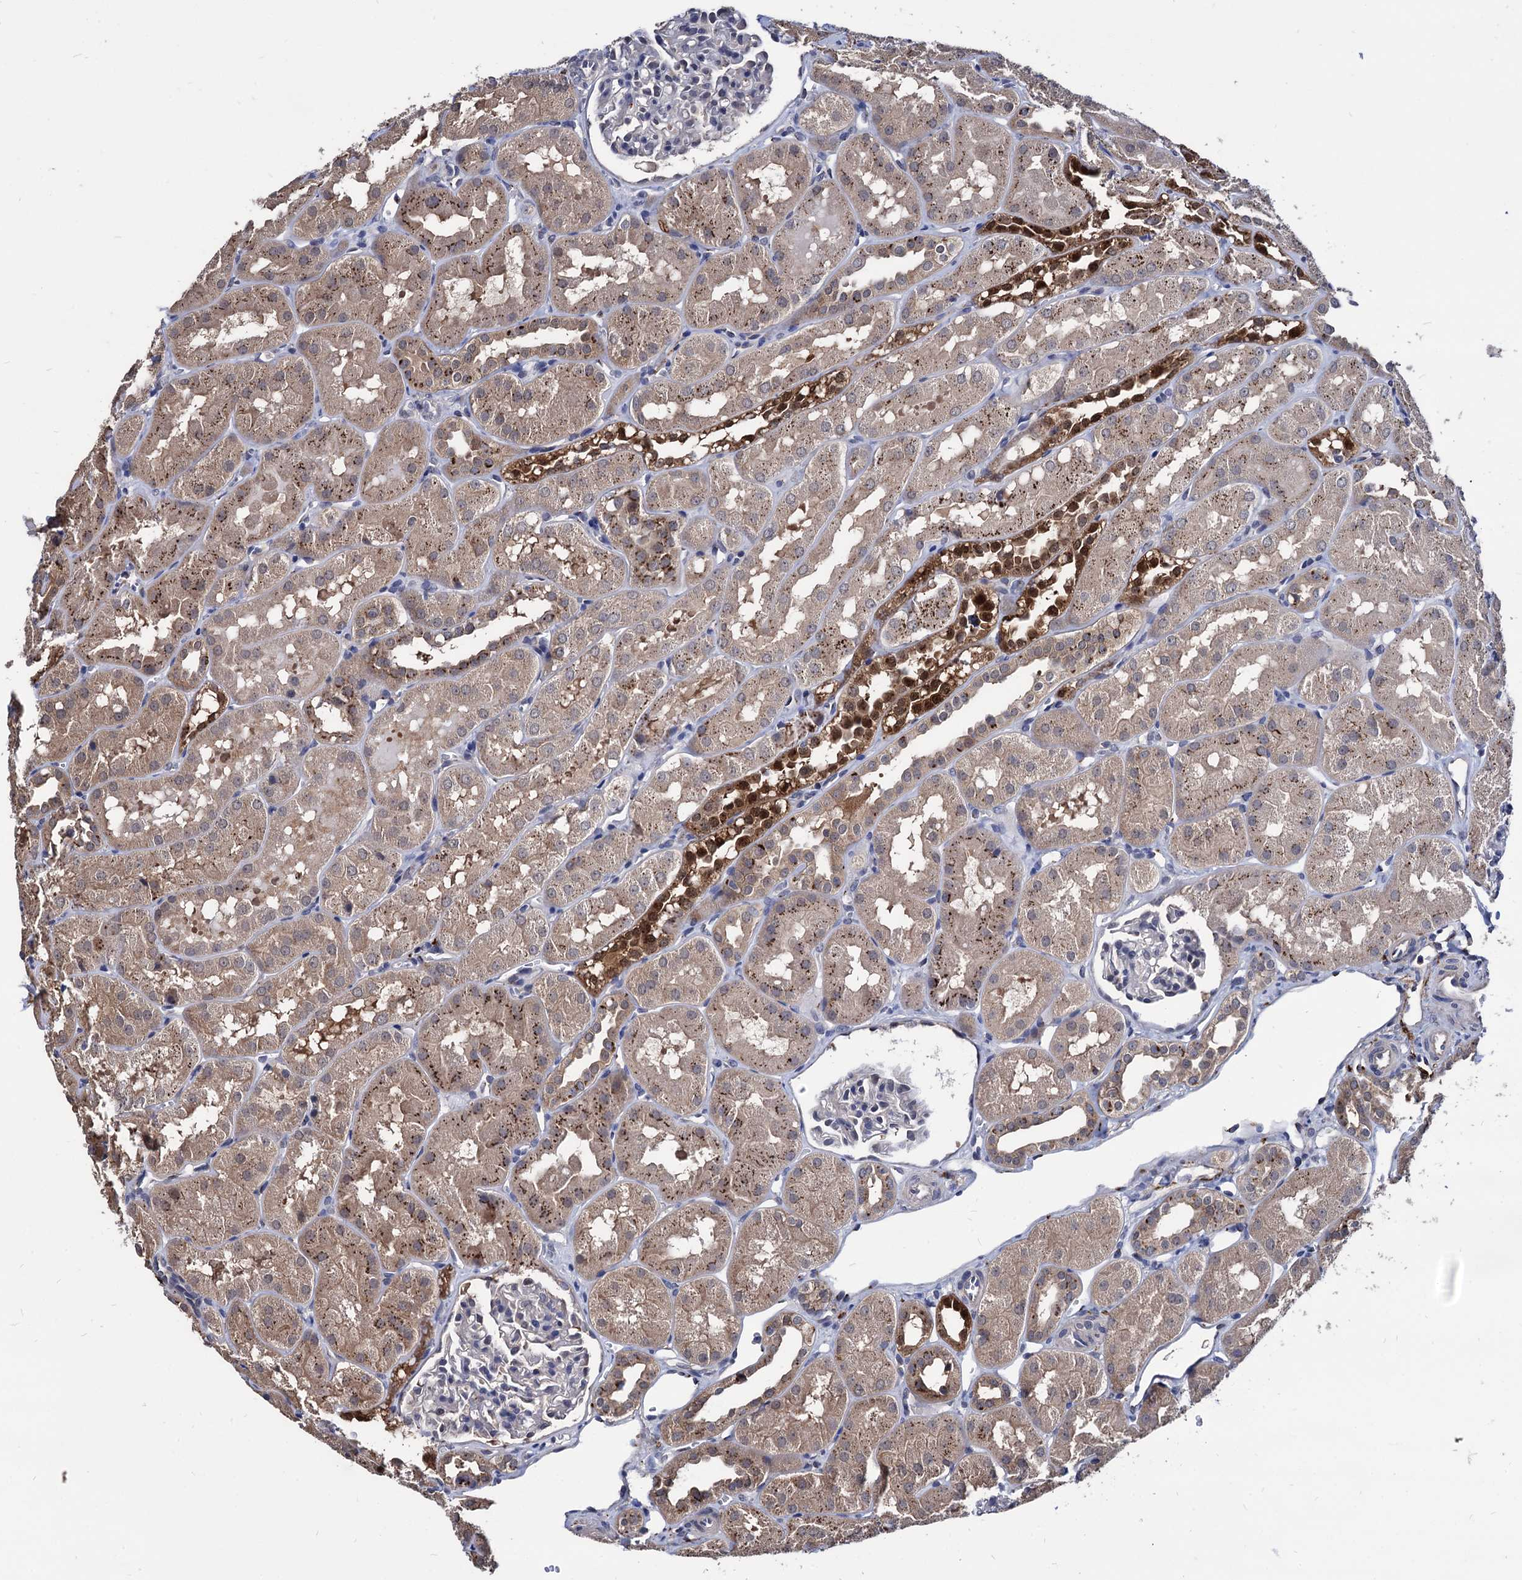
{"staining": {"intensity": "negative", "quantity": "none", "location": "none"}, "tissue": "kidney", "cell_type": "Cells in glomeruli", "image_type": "normal", "snomed": [{"axis": "morphology", "description": "Normal tissue, NOS"}, {"axis": "topography", "description": "Kidney"}, {"axis": "topography", "description": "Urinary bladder"}], "caption": "High magnification brightfield microscopy of unremarkable kidney stained with DAB (3,3'-diaminobenzidine) (brown) and counterstained with hematoxylin (blue): cells in glomeruli show no significant staining. (Stains: DAB immunohistochemistry (IHC) with hematoxylin counter stain, Microscopy: brightfield microscopy at high magnification).", "gene": "ESD", "patient": {"sex": "male", "age": 16}}